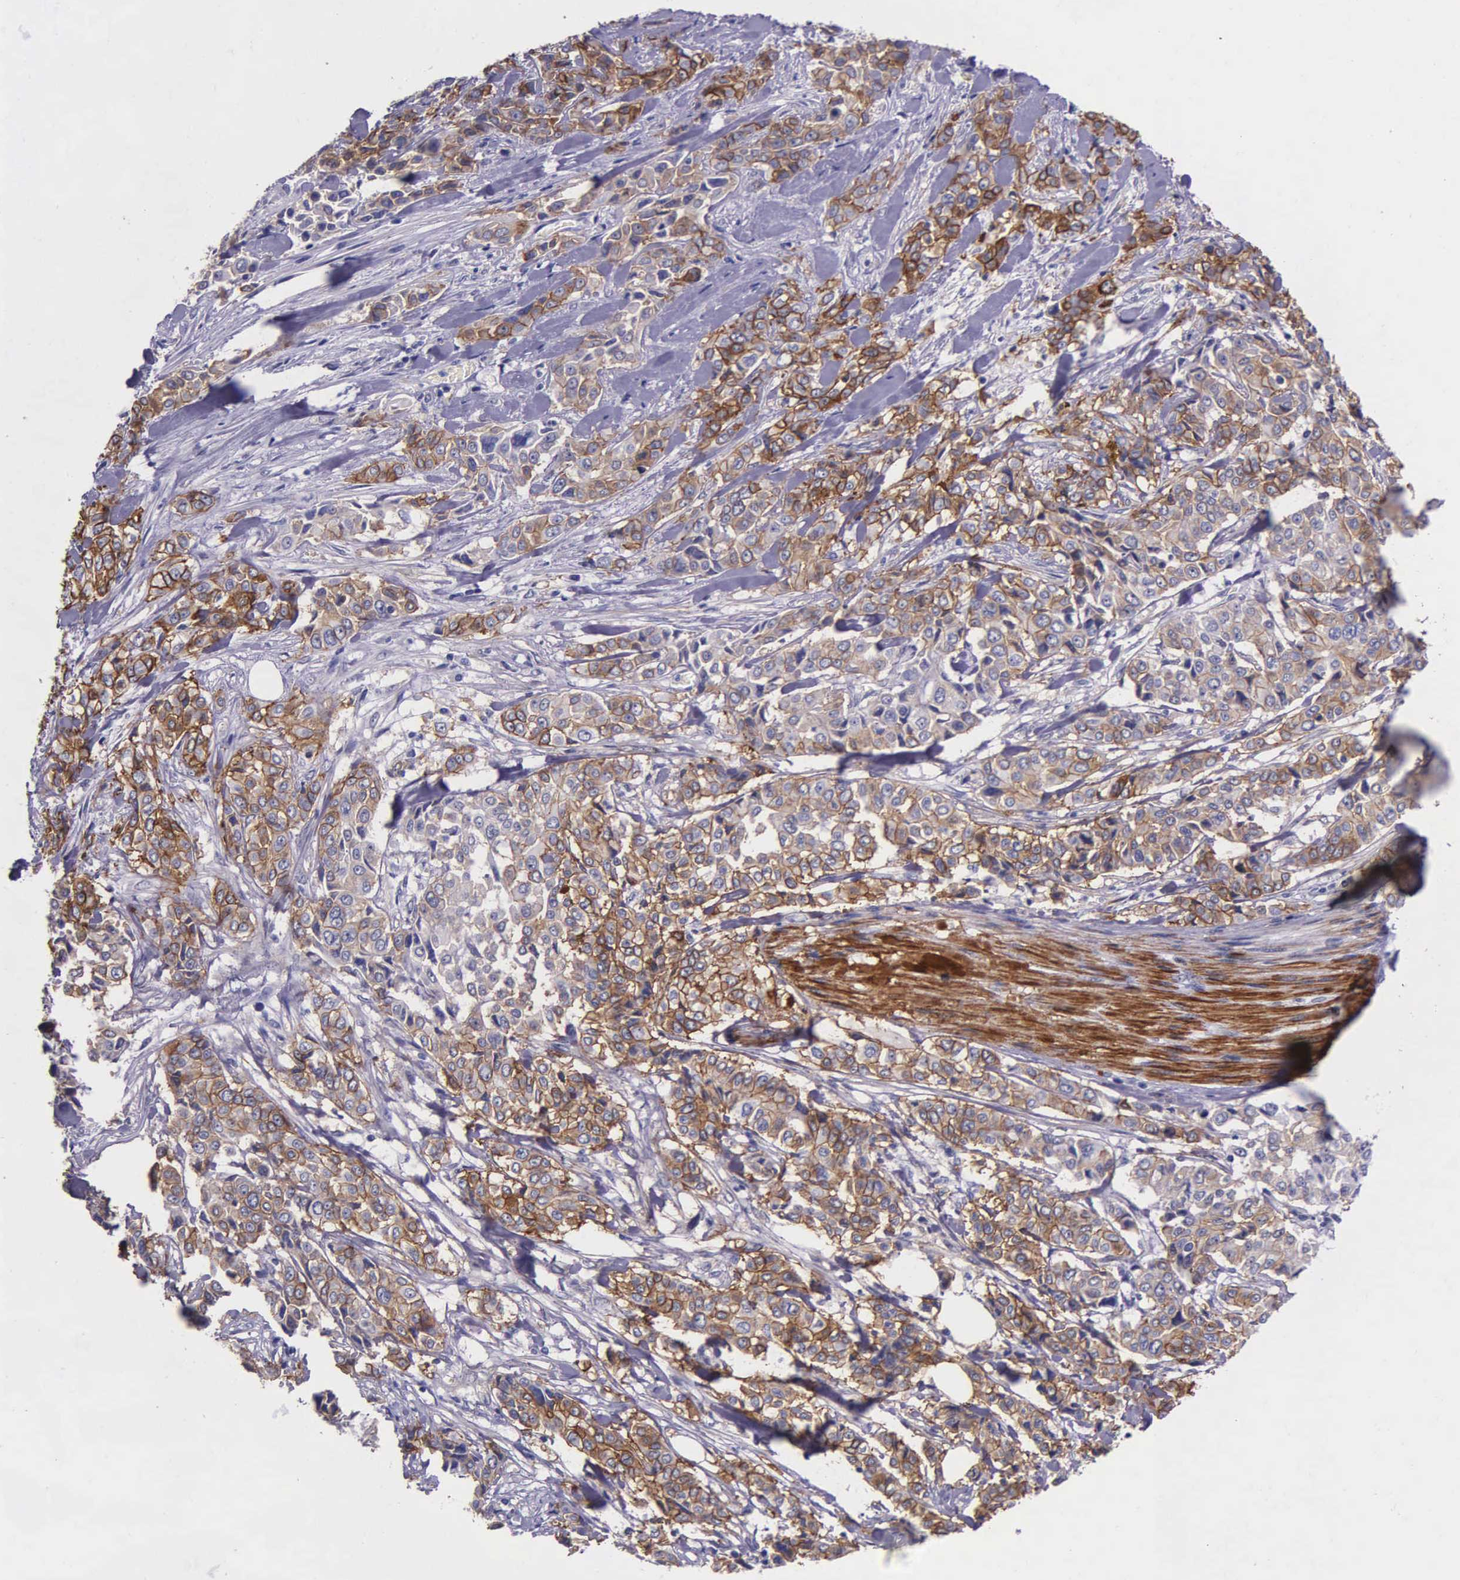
{"staining": {"intensity": "moderate", "quantity": ">75%", "location": "cytoplasmic/membranous"}, "tissue": "pancreatic cancer", "cell_type": "Tumor cells", "image_type": "cancer", "snomed": [{"axis": "morphology", "description": "Adenocarcinoma, NOS"}, {"axis": "topography", "description": "Pancreas"}], "caption": "Moderate cytoplasmic/membranous protein staining is identified in approximately >75% of tumor cells in pancreatic cancer.", "gene": "AHNAK2", "patient": {"sex": "female", "age": 52}}